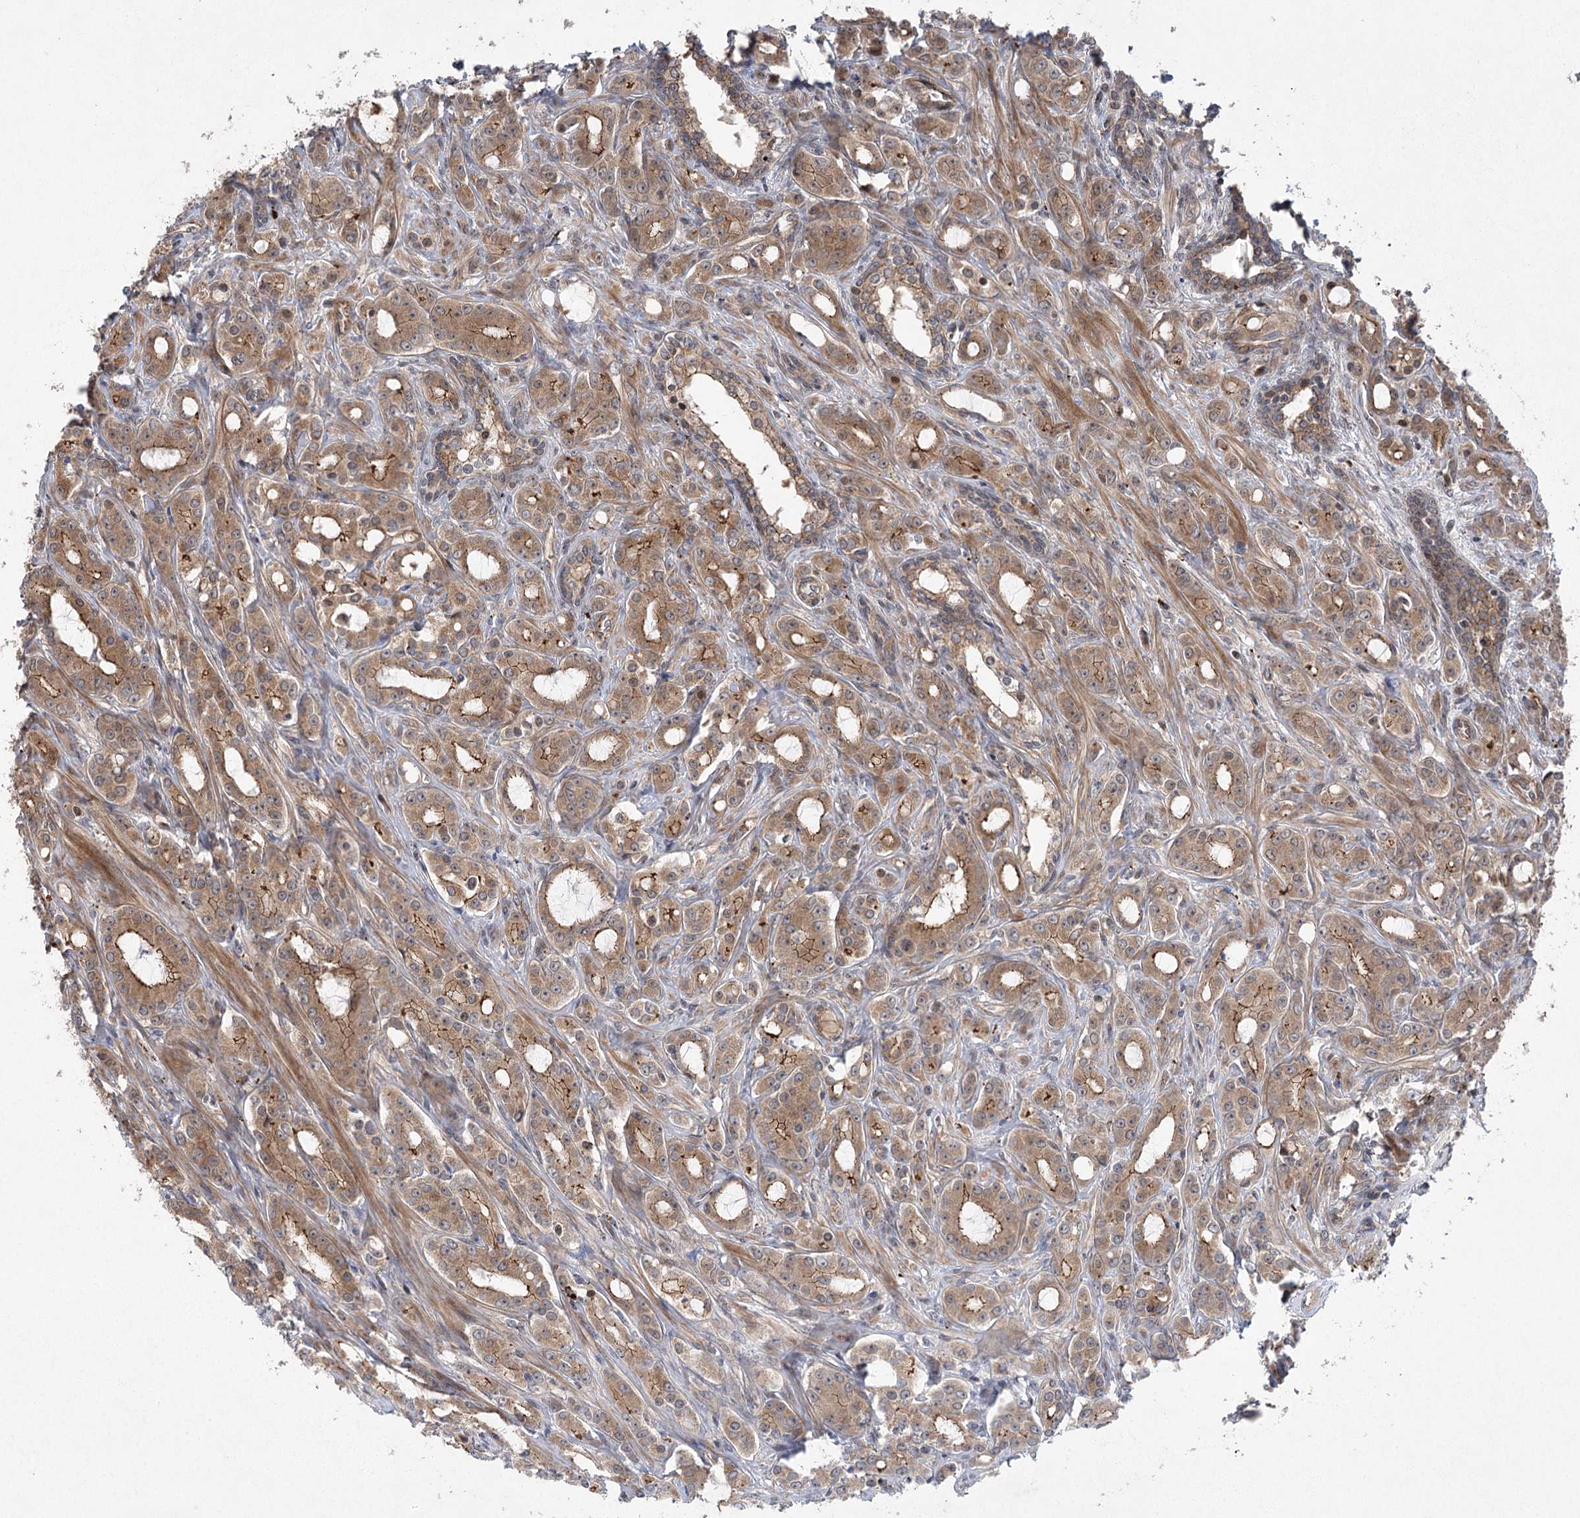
{"staining": {"intensity": "moderate", "quantity": ">75%", "location": "cytoplasmic/membranous"}, "tissue": "prostate cancer", "cell_type": "Tumor cells", "image_type": "cancer", "snomed": [{"axis": "morphology", "description": "Adenocarcinoma, High grade"}, {"axis": "topography", "description": "Prostate"}], "caption": "Immunohistochemical staining of human prostate high-grade adenocarcinoma shows medium levels of moderate cytoplasmic/membranous staining in about >75% of tumor cells.", "gene": "METTL24", "patient": {"sex": "male", "age": 72}}